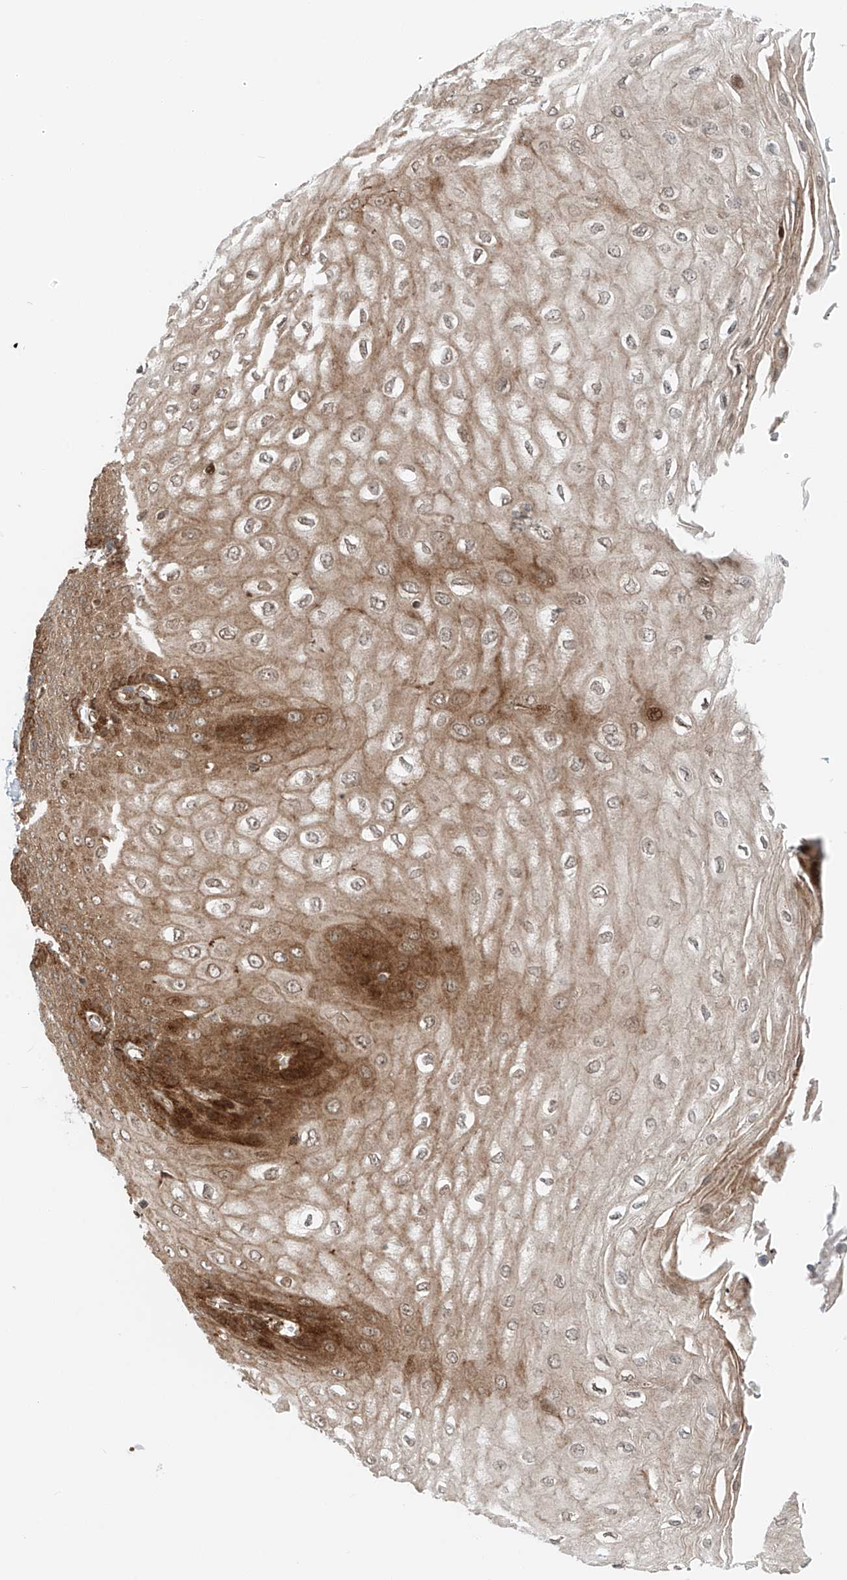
{"staining": {"intensity": "strong", "quantity": ">75%", "location": "cytoplasmic/membranous"}, "tissue": "esophagus", "cell_type": "Squamous epithelial cells", "image_type": "normal", "snomed": [{"axis": "morphology", "description": "Normal tissue, NOS"}, {"axis": "topography", "description": "Esophagus"}], "caption": "Protein expression analysis of normal esophagus shows strong cytoplasmic/membranous staining in about >75% of squamous epithelial cells. The protein of interest is shown in brown color, while the nuclei are stained blue.", "gene": "USP48", "patient": {"sex": "male", "age": 60}}